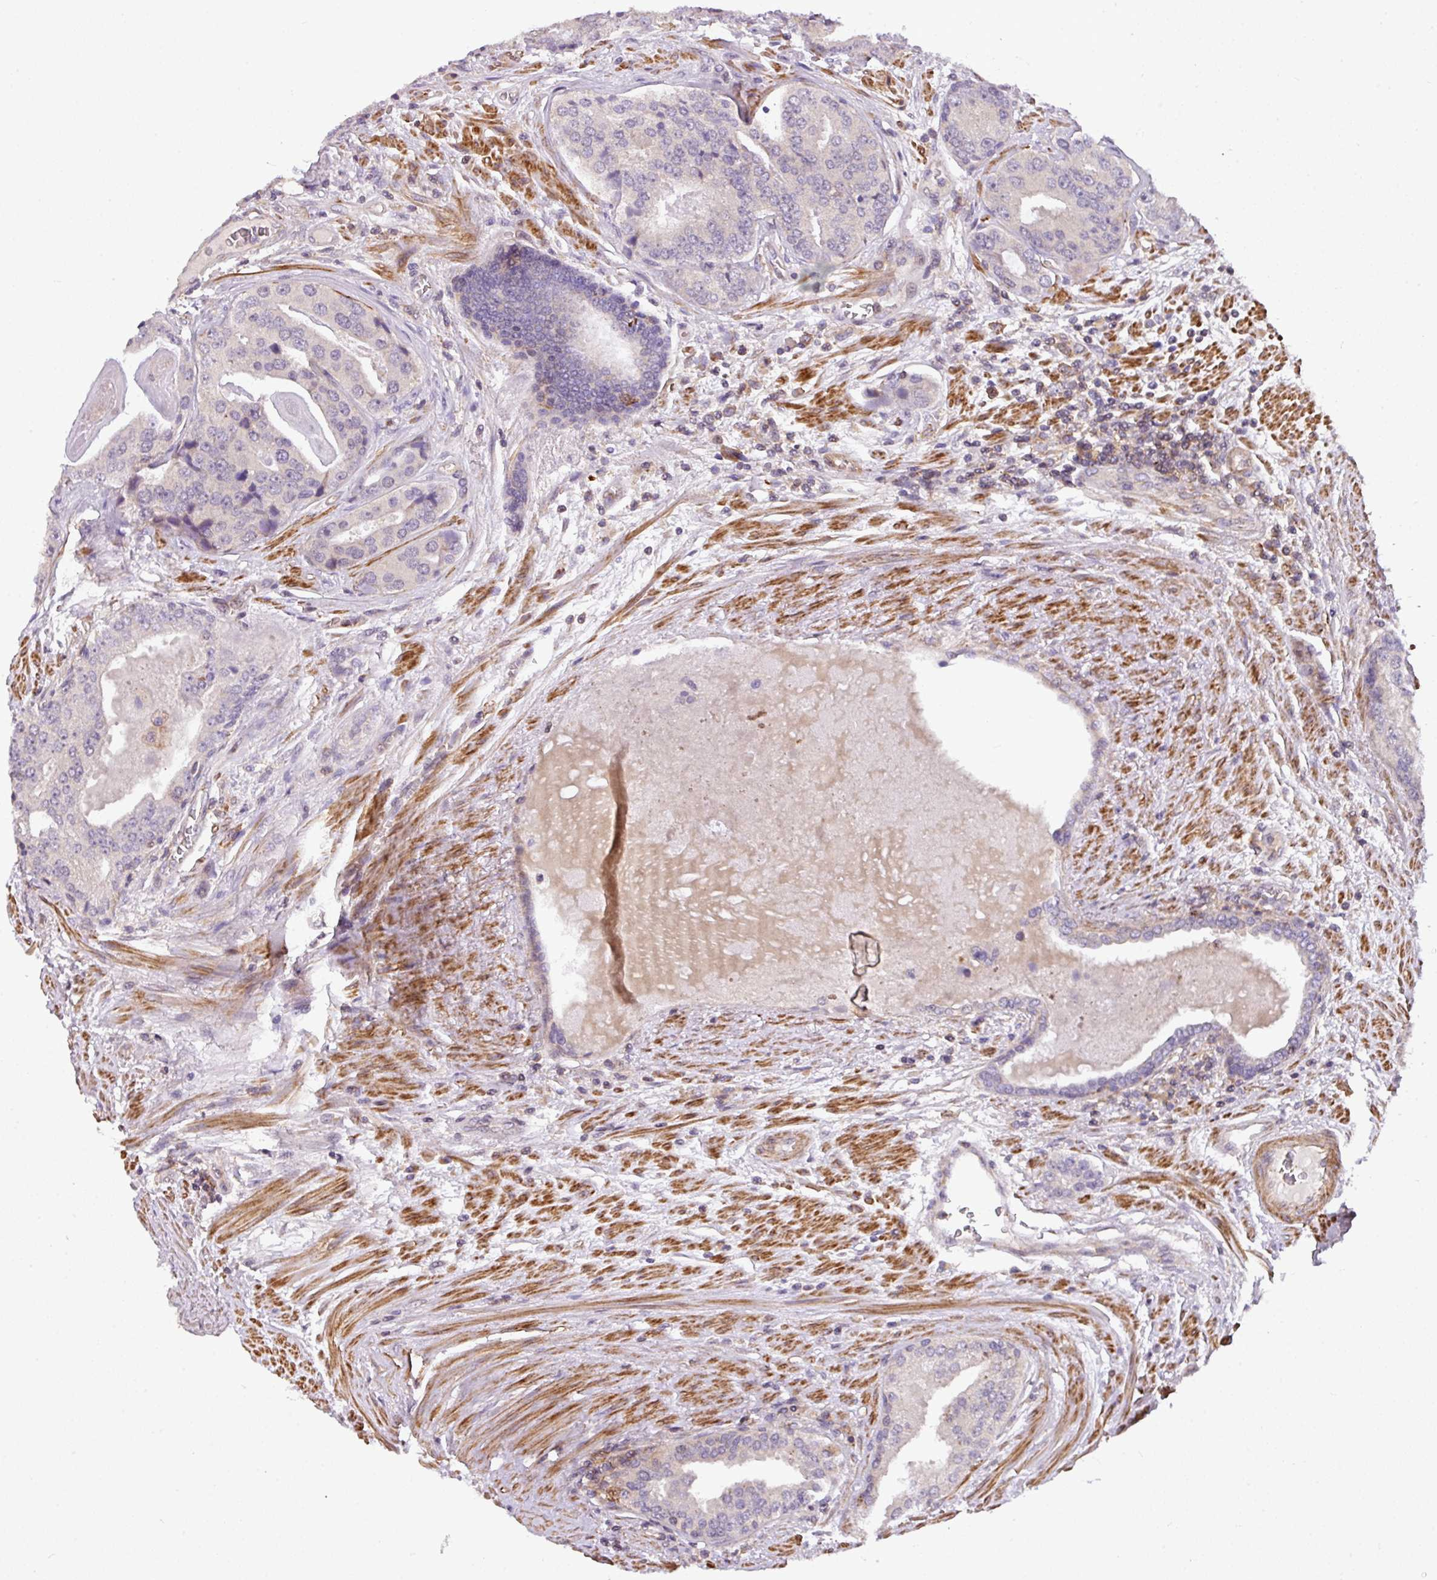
{"staining": {"intensity": "negative", "quantity": "none", "location": "none"}, "tissue": "prostate cancer", "cell_type": "Tumor cells", "image_type": "cancer", "snomed": [{"axis": "morphology", "description": "Adenocarcinoma, High grade"}, {"axis": "topography", "description": "Prostate"}], "caption": "Tumor cells show no significant protein positivity in prostate cancer (high-grade adenocarcinoma).", "gene": "CASS4", "patient": {"sex": "male", "age": 71}}